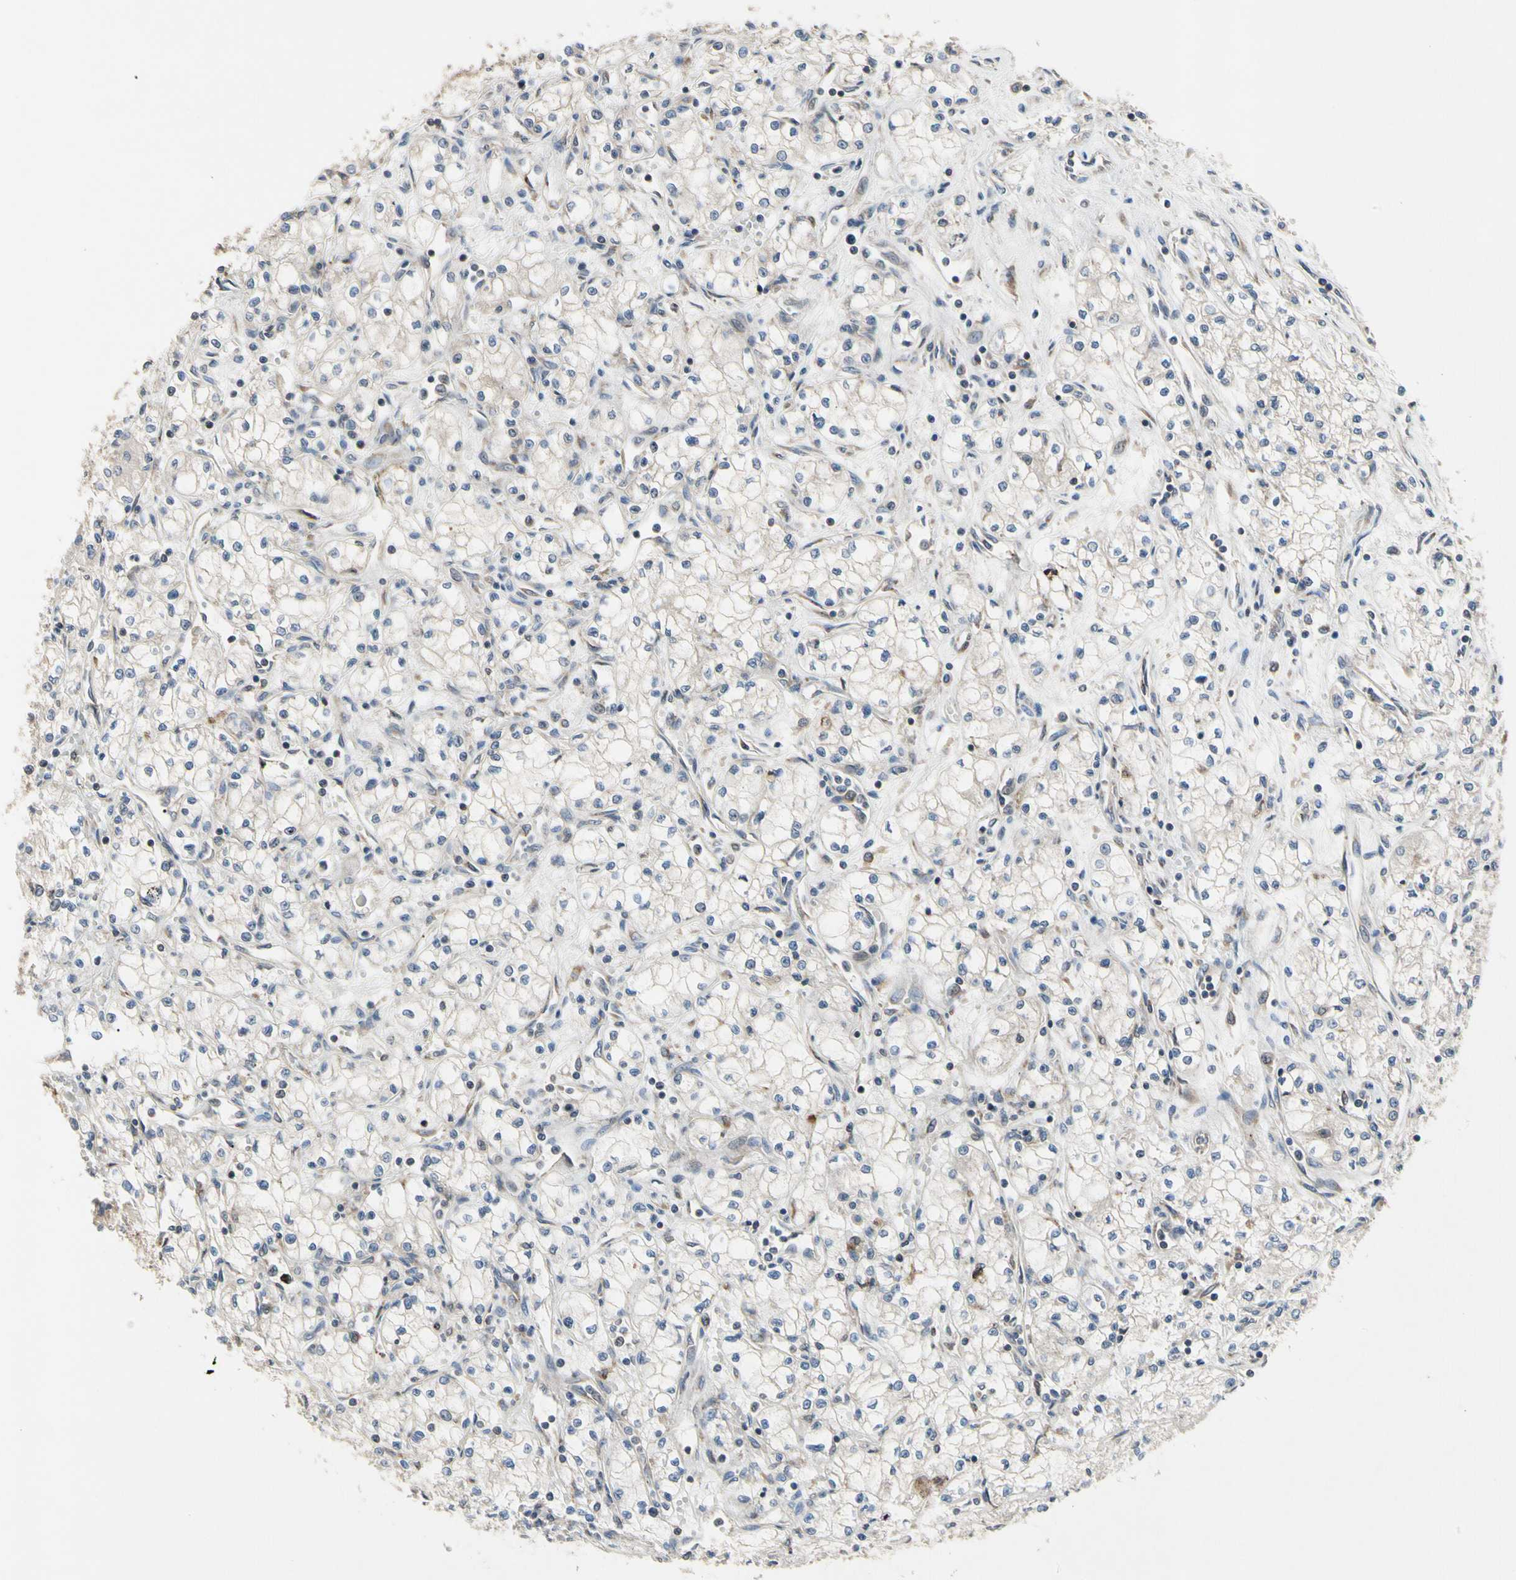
{"staining": {"intensity": "negative", "quantity": "none", "location": "none"}, "tissue": "renal cancer", "cell_type": "Tumor cells", "image_type": "cancer", "snomed": [{"axis": "morphology", "description": "Normal tissue, NOS"}, {"axis": "morphology", "description": "Adenocarcinoma, NOS"}, {"axis": "topography", "description": "Kidney"}], "caption": "Micrograph shows no protein expression in tumor cells of renal adenocarcinoma tissue.", "gene": "MMEL1", "patient": {"sex": "male", "age": 59}}